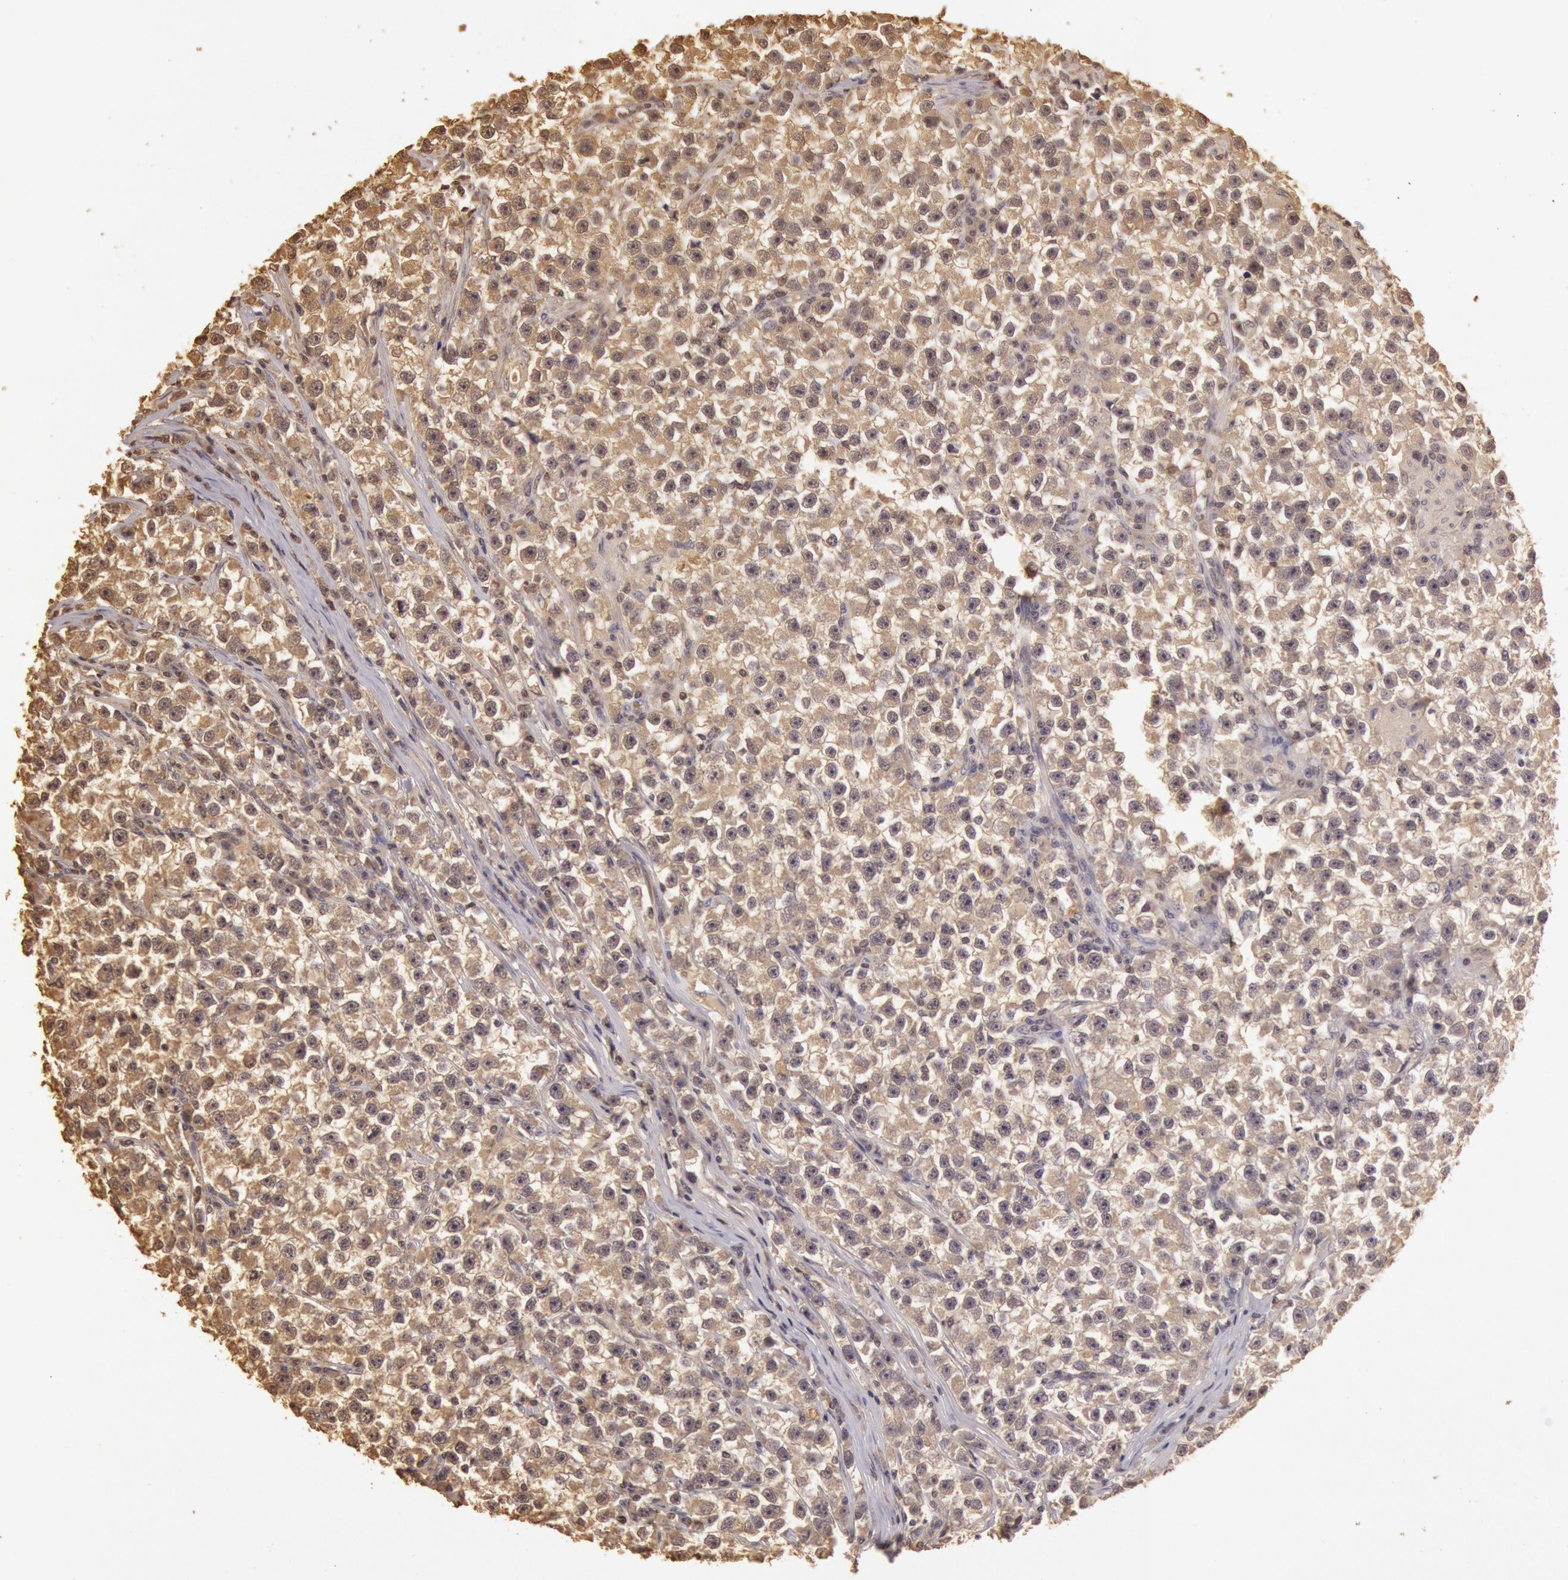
{"staining": {"intensity": "weak", "quantity": ">75%", "location": "cytoplasmic/membranous"}, "tissue": "testis cancer", "cell_type": "Tumor cells", "image_type": "cancer", "snomed": [{"axis": "morphology", "description": "Seminoma, NOS"}, {"axis": "topography", "description": "Testis"}], "caption": "Seminoma (testis) stained with immunohistochemistry (IHC) reveals weak cytoplasmic/membranous expression in about >75% of tumor cells.", "gene": "SOD1", "patient": {"sex": "male", "age": 33}}